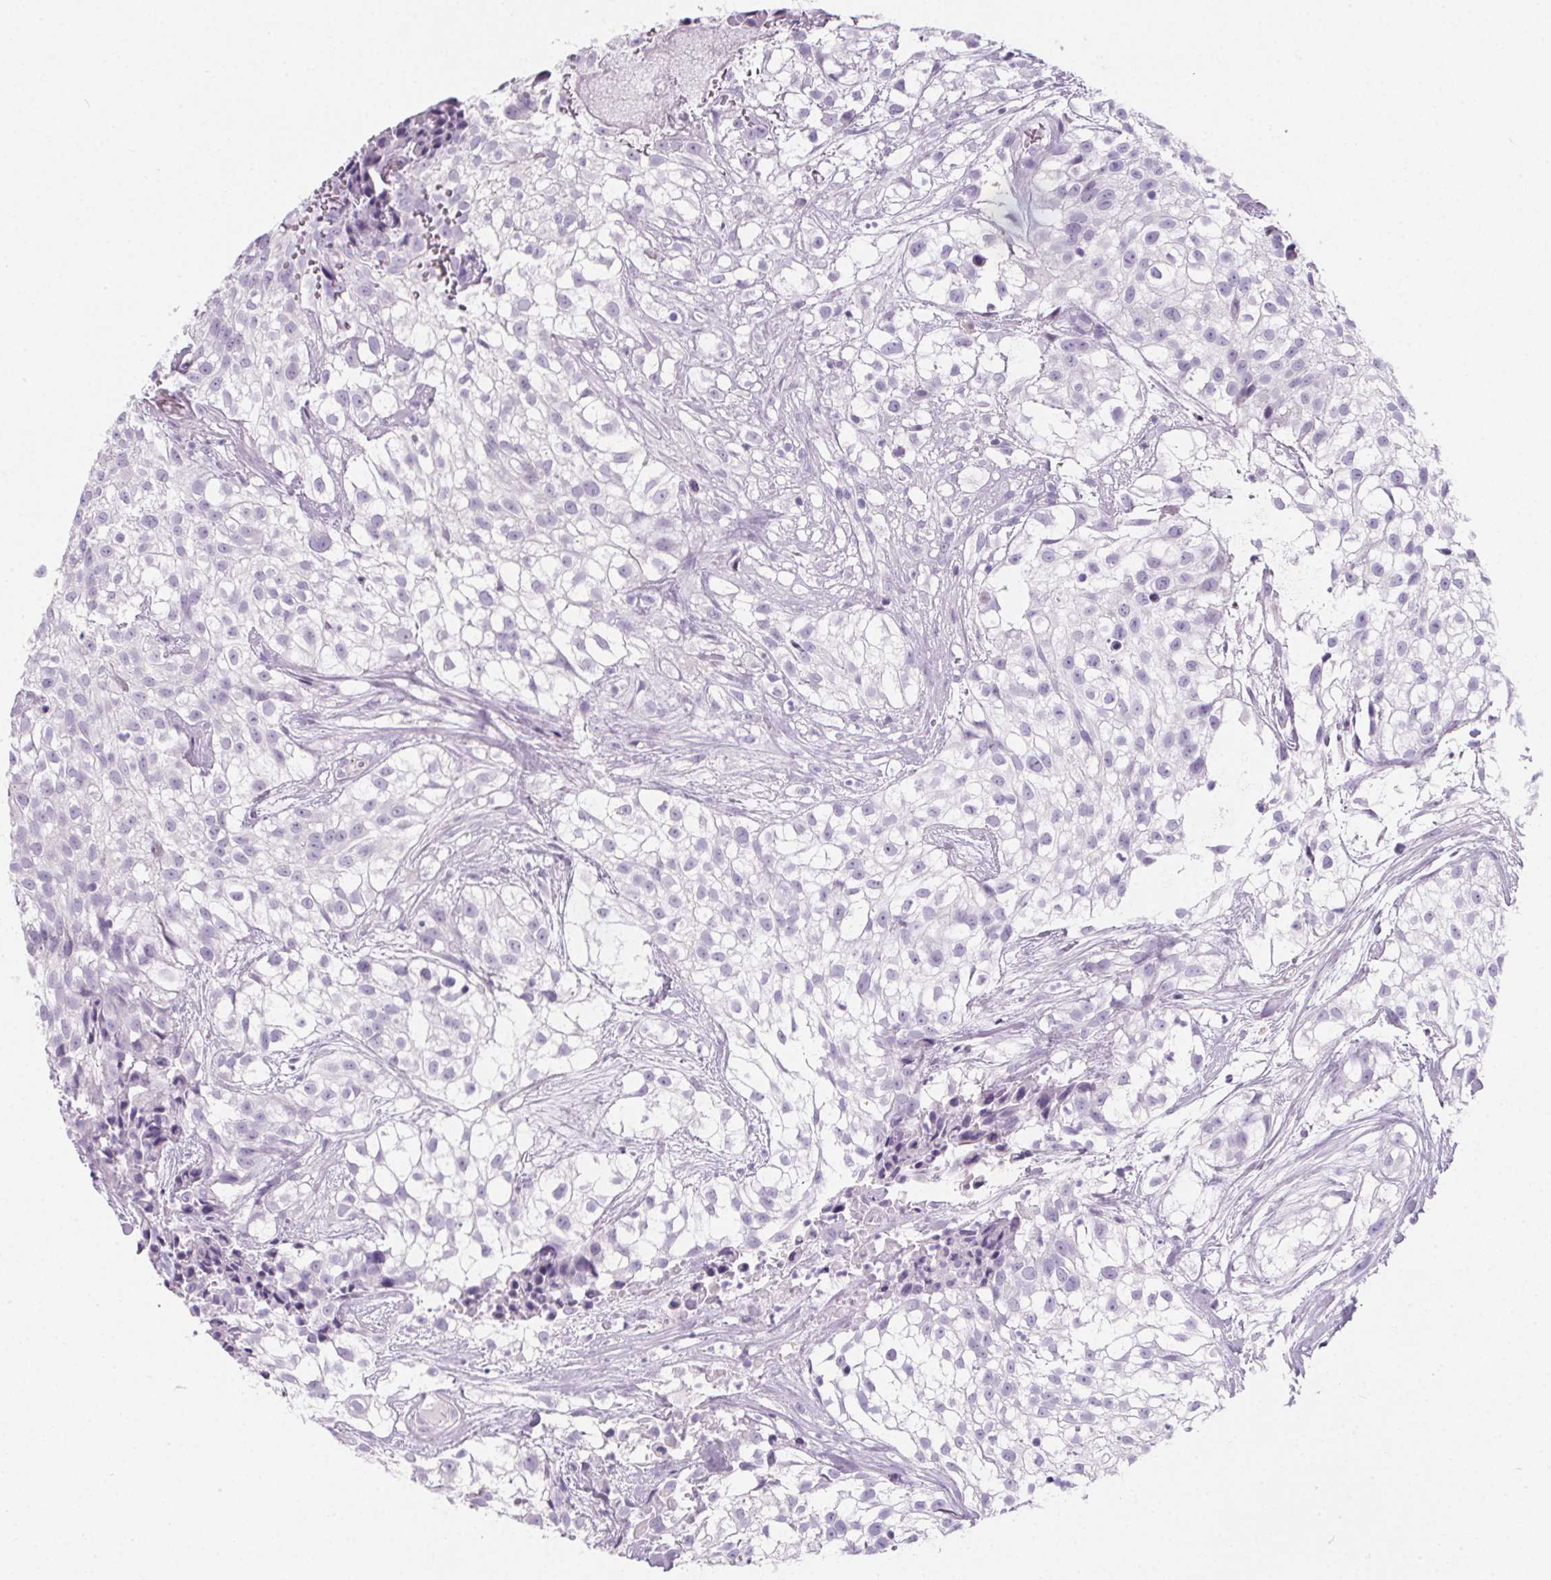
{"staining": {"intensity": "negative", "quantity": "none", "location": "none"}, "tissue": "urothelial cancer", "cell_type": "Tumor cells", "image_type": "cancer", "snomed": [{"axis": "morphology", "description": "Urothelial carcinoma, High grade"}, {"axis": "topography", "description": "Urinary bladder"}], "caption": "A micrograph of urothelial carcinoma (high-grade) stained for a protein demonstrates no brown staining in tumor cells.", "gene": "ADRB1", "patient": {"sex": "male", "age": 56}}